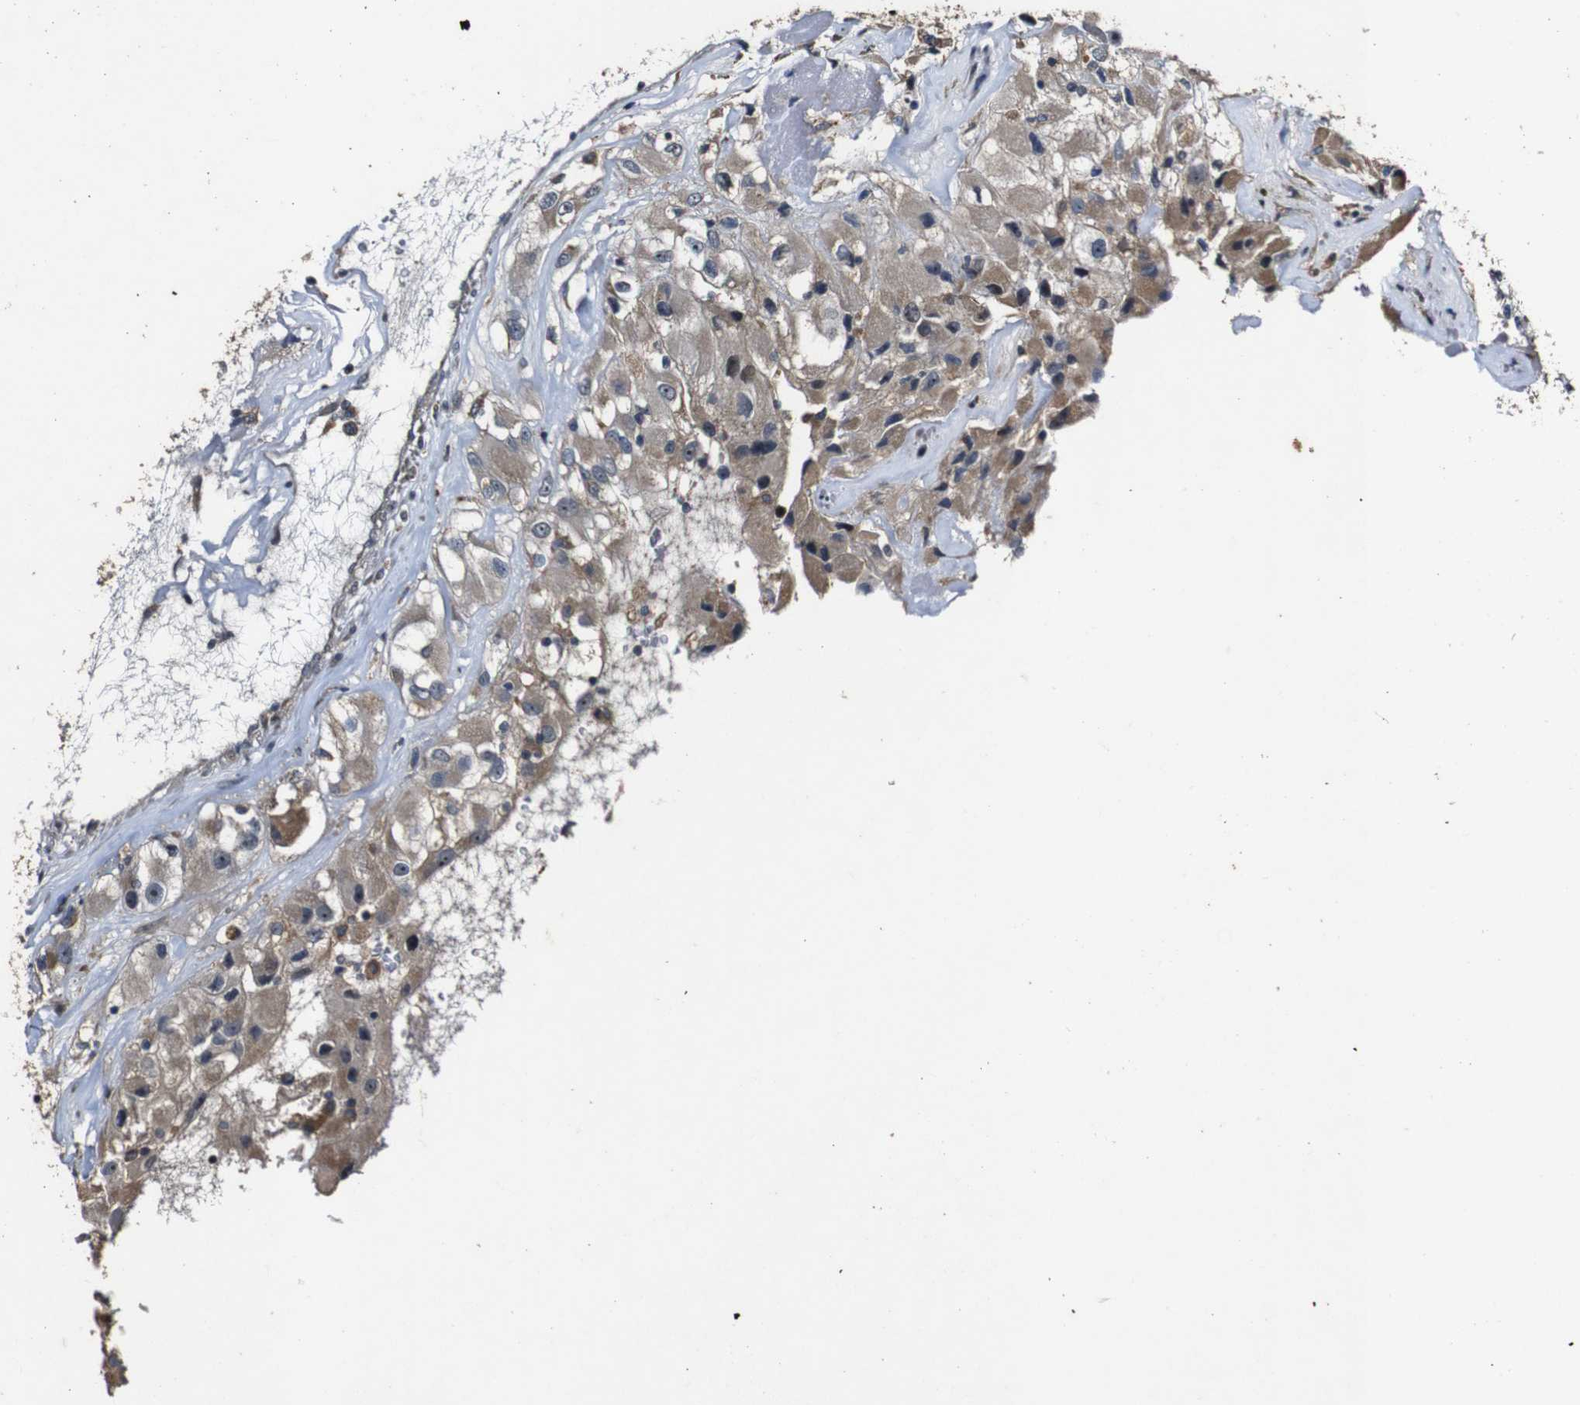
{"staining": {"intensity": "weak", "quantity": ">75%", "location": "cytoplasmic/membranous,nuclear"}, "tissue": "renal cancer", "cell_type": "Tumor cells", "image_type": "cancer", "snomed": [{"axis": "morphology", "description": "Adenocarcinoma, NOS"}, {"axis": "topography", "description": "Kidney"}], "caption": "Immunohistochemistry (IHC) histopathology image of renal adenocarcinoma stained for a protein (brown), which displays low levels of weak cytoplasmic/membranous and nuclear positivity in about >75% of tumor cells.", "gene": "MAGI2", "patient": {"sex": "female", "age": 52}}